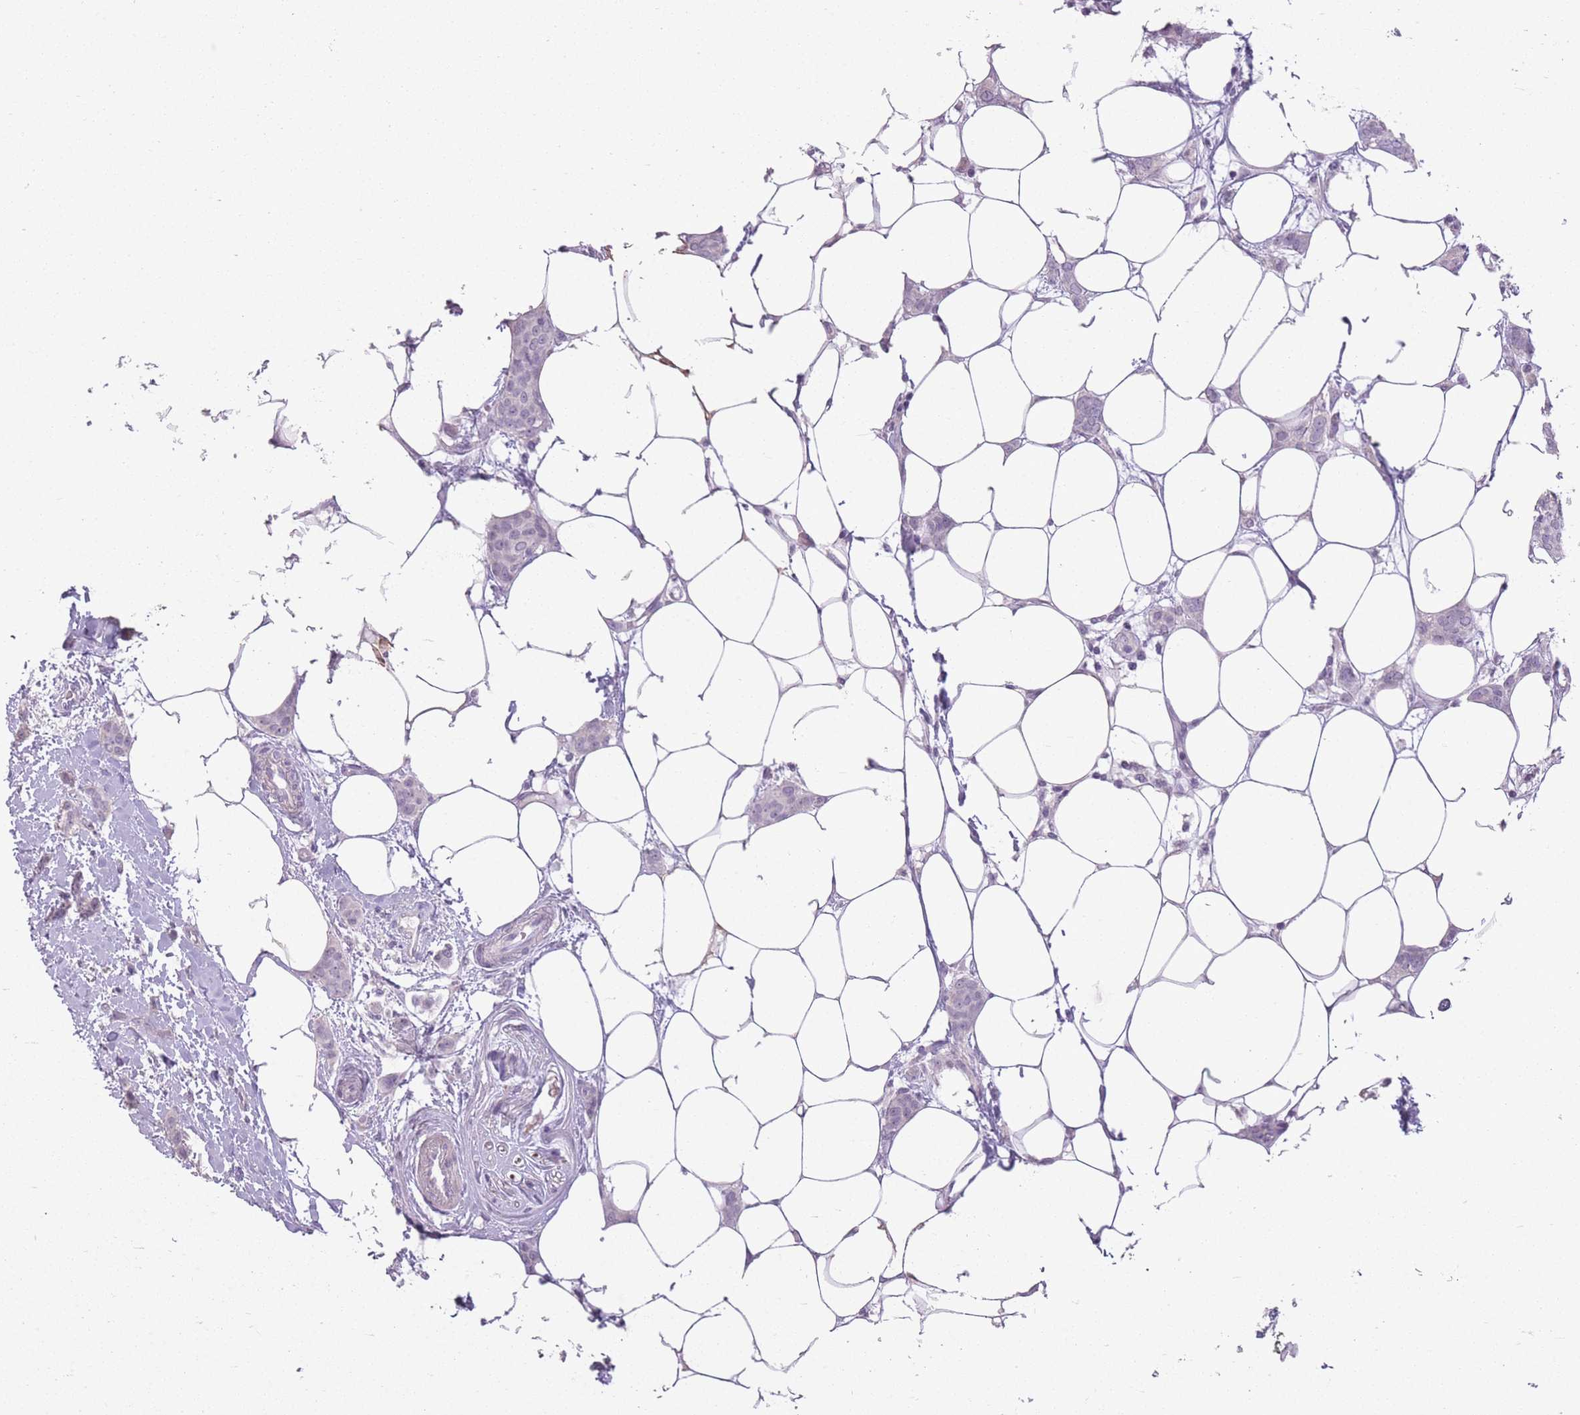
{"staining": {"intensity": "negative", "quantity": "none", "location": "none"}, "tissue": "breast cancer", "cell_type": "Tumor cells", "image_type": "cancer", "snomed": [{"axis": "morphology", "description": "Duct carcinoma"}, {"axis": "topography", "description": "Breast"}], "caption": "Immunohistochemistry (IHC) of human breast cancer (invasive ductal carcinoma) exhibits no positivity in tumor cells.", "gene": "ZBTB24", "patient": {"sex": "female", "age": 72}}